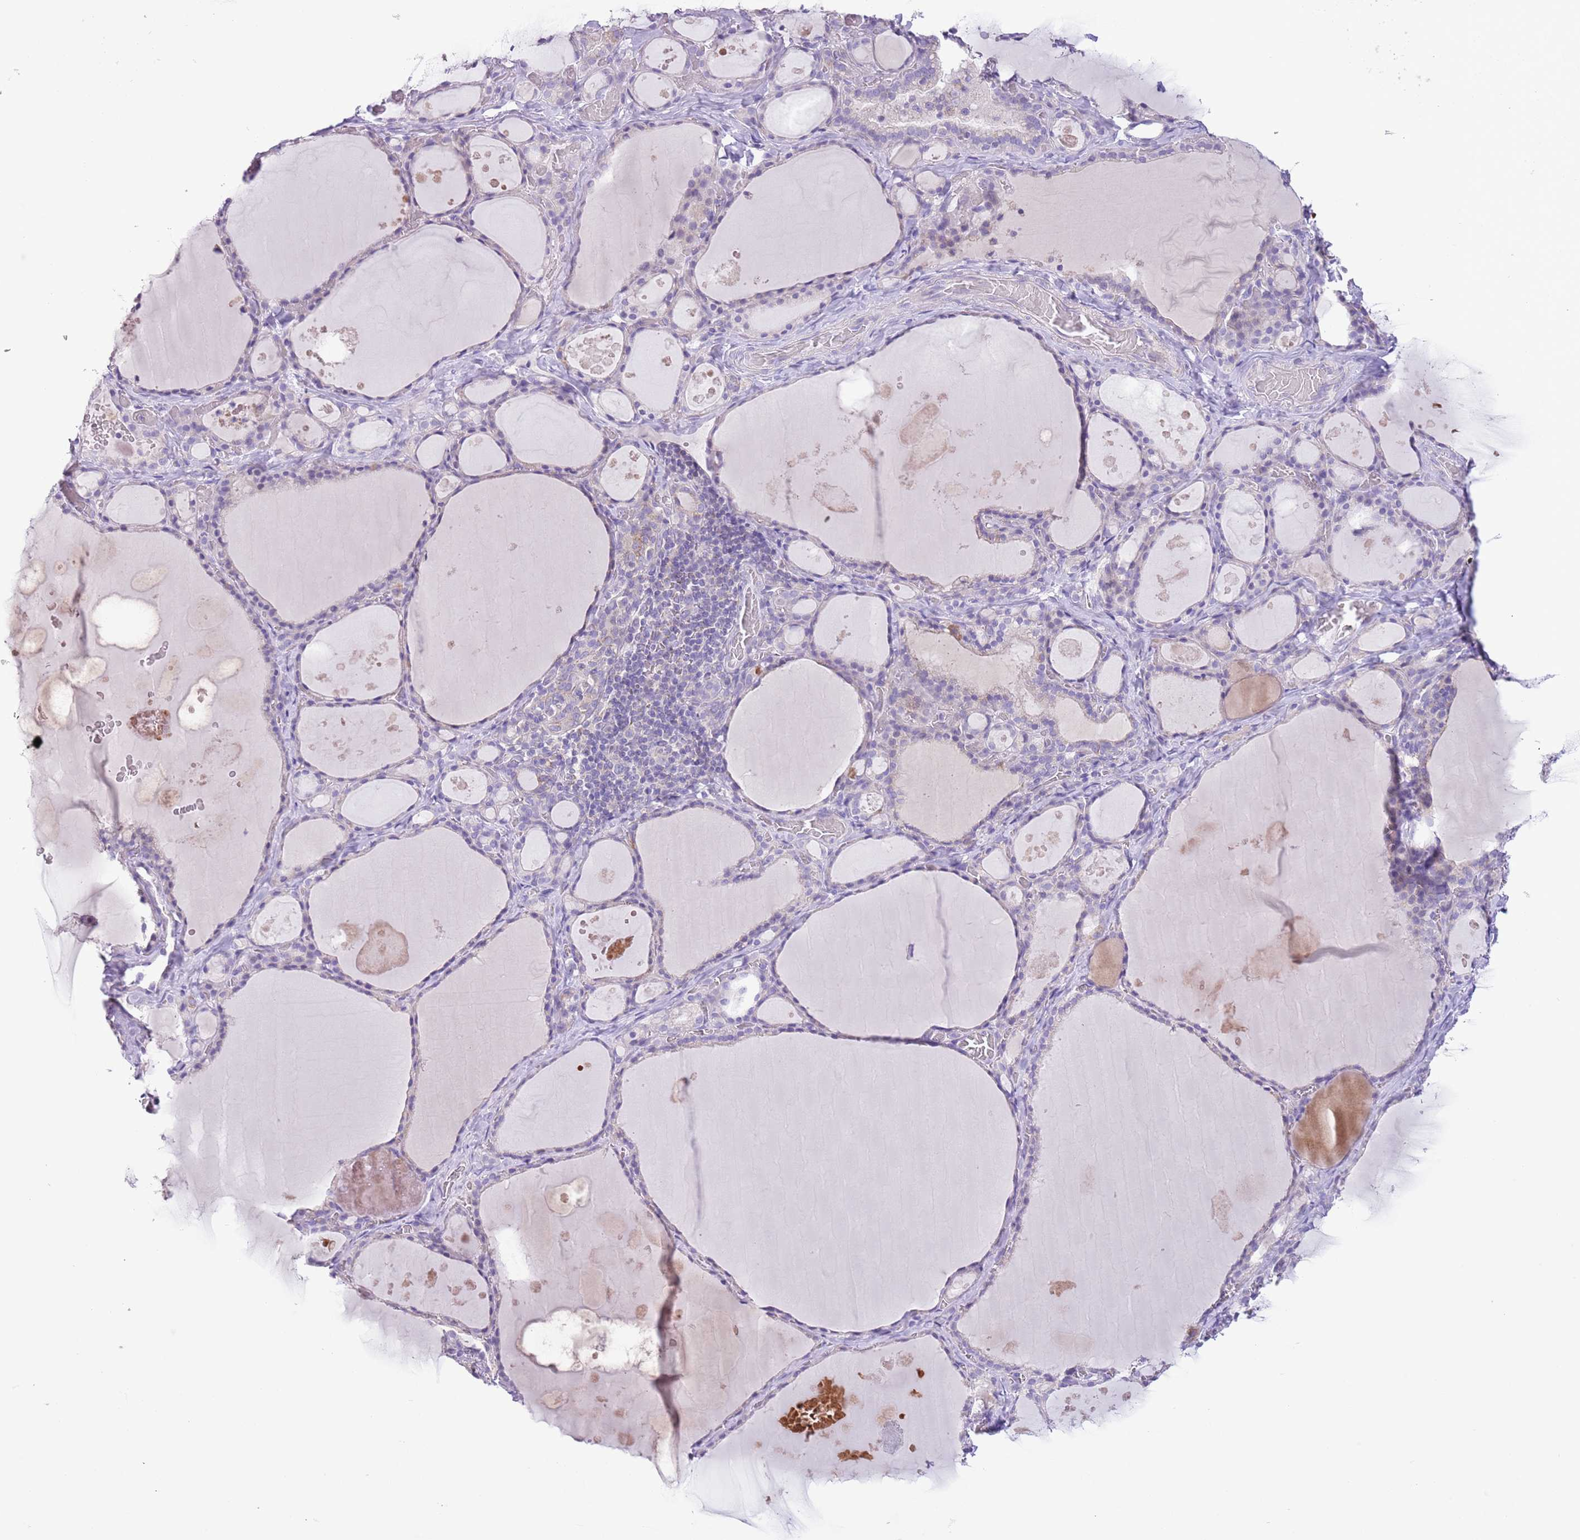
{"staining": {"intensity": "negative", "quantity": "none", "location": "none"}, "tissue": "thyroid gland", "cell_type": "Glandular cells", "image_type": "normal", "snomed": [{"axis": "morphology", "description": "Normal tissue, NOS"}, {"axis": "topography", "description": "Thyroid gland"}], "caption": "This is a image of IHC staining of normal thyroid gland, which shows no expression in glandular cells. Nuclei are stained in blue.", "gene": "ZNF697", "patient": {"sex": "male", "age": 56}}